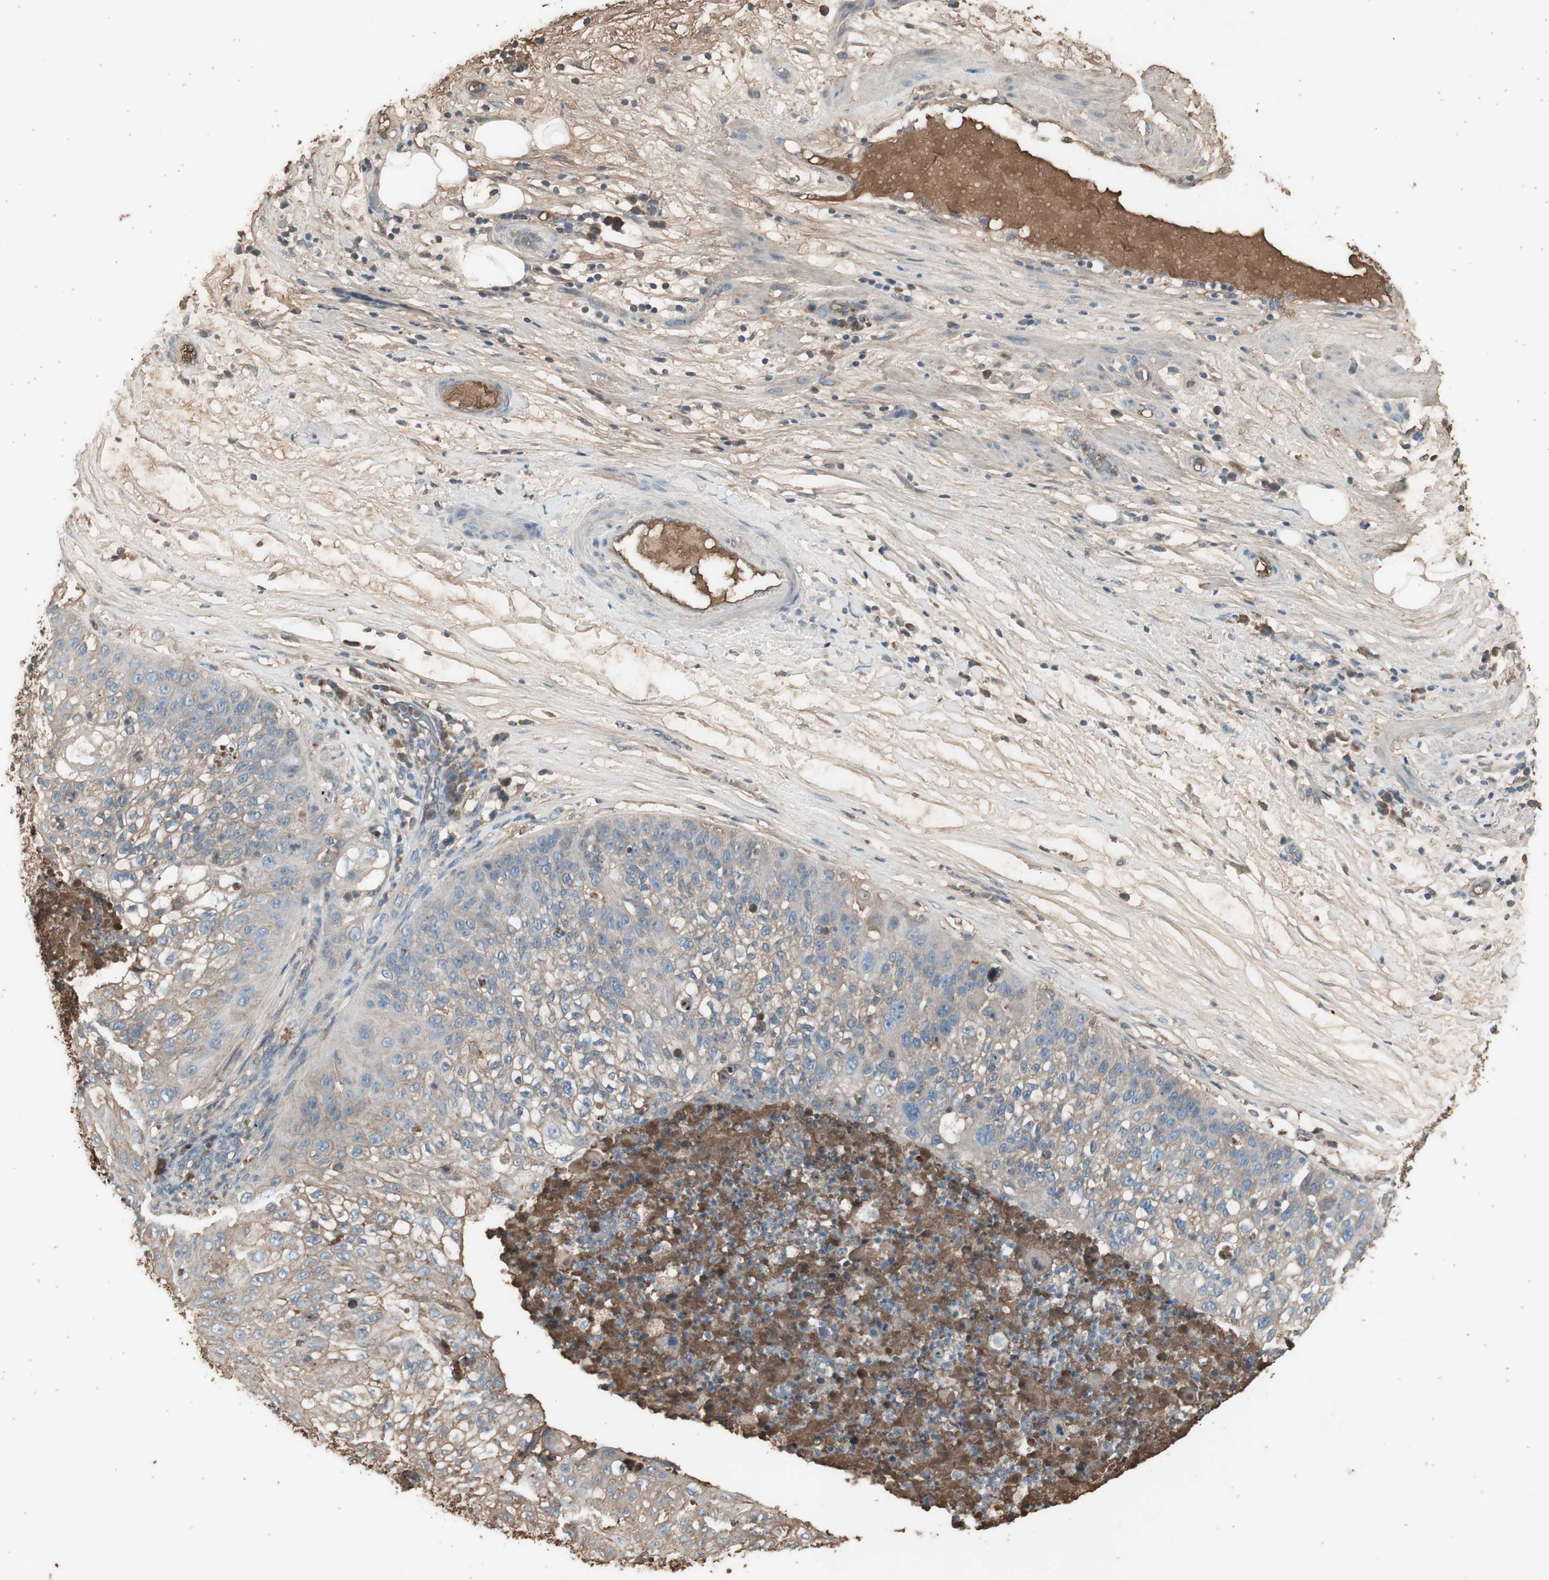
{"staining": {"intensity": "negative", "quantity": "none", "location": "none"}, "tissue": "lung cancer", "cell_type": "Tumor cells", "image_type": "cancer", "snomed": [{"axis": "morphology", "description": "Inflammation, NOS"}, {"axis": "morphology", "description": "Squamous cell carcinoma, NOS"}, {"axis": "topography", "description": "Lymph node"}, {"axis": "topography", "description": "Soft tissue"}, {"axis": "topography", "description": "Lung"}], "caption": "This is a photomicrograph of immunohistochemistry (IHC) staining of lung cancer (squamous cell carcinoma), which shows no expression in tumor cells.", "gene": "MMP14", "patient": {"sex": "male", "age": 66}}